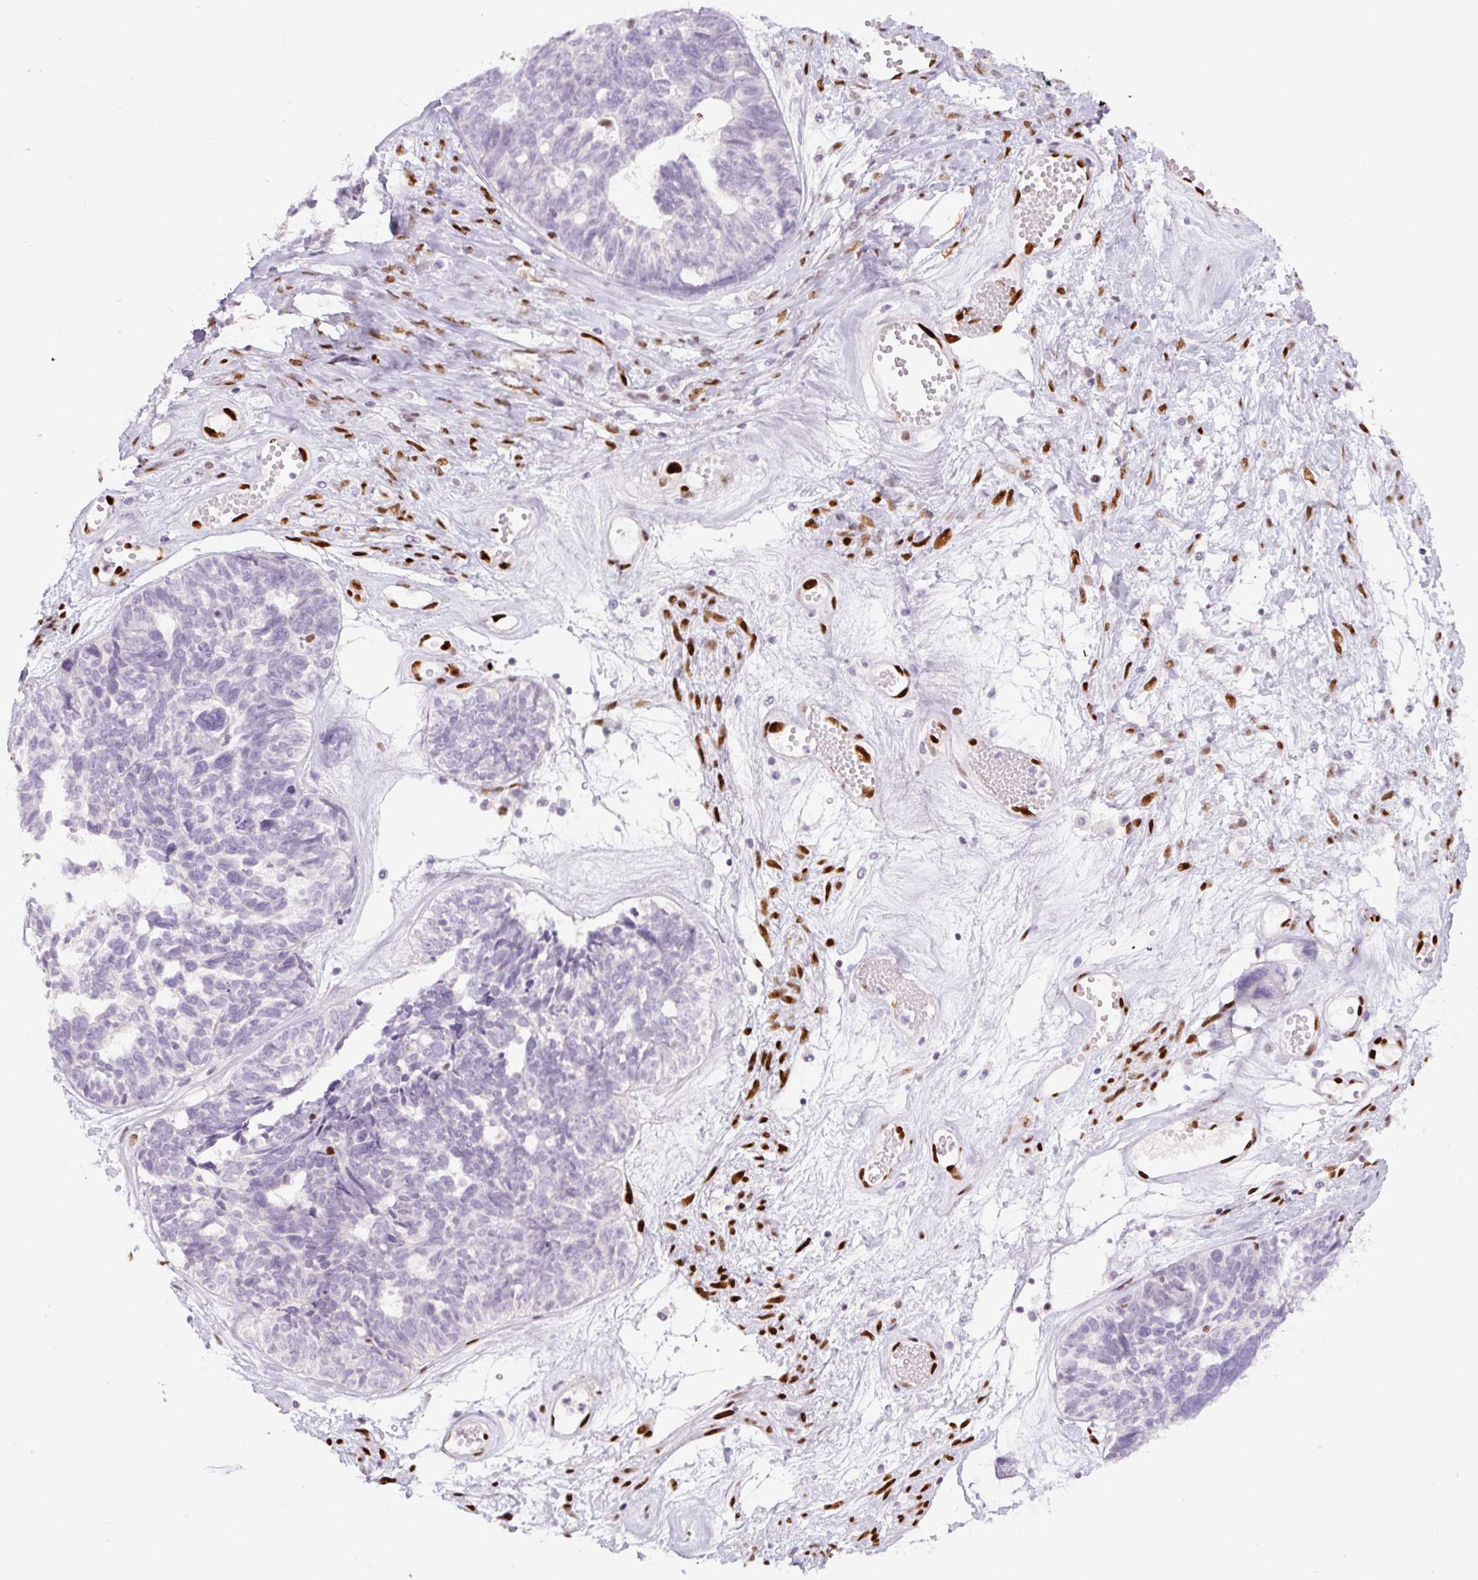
{"staining": {"intensity": "negative", "quantity": "none", "location": "none"}, "tissue": "ovarian cancer", "cell_type": "Tumor cells", "image_type": "cancer", "snomed": [{"axis": "morphology", "description": "Cystadenocarcinoma, serous, NOS"}, {"axis": "topography", "description": "Ovary"}], "caption": "Image shows no protein expression in tumor cells of ovarian cancer (serous cystadenocarcinoma) tissue.", "gene": "ZEB1", "patient": {"sex": "female", "age": 79}}